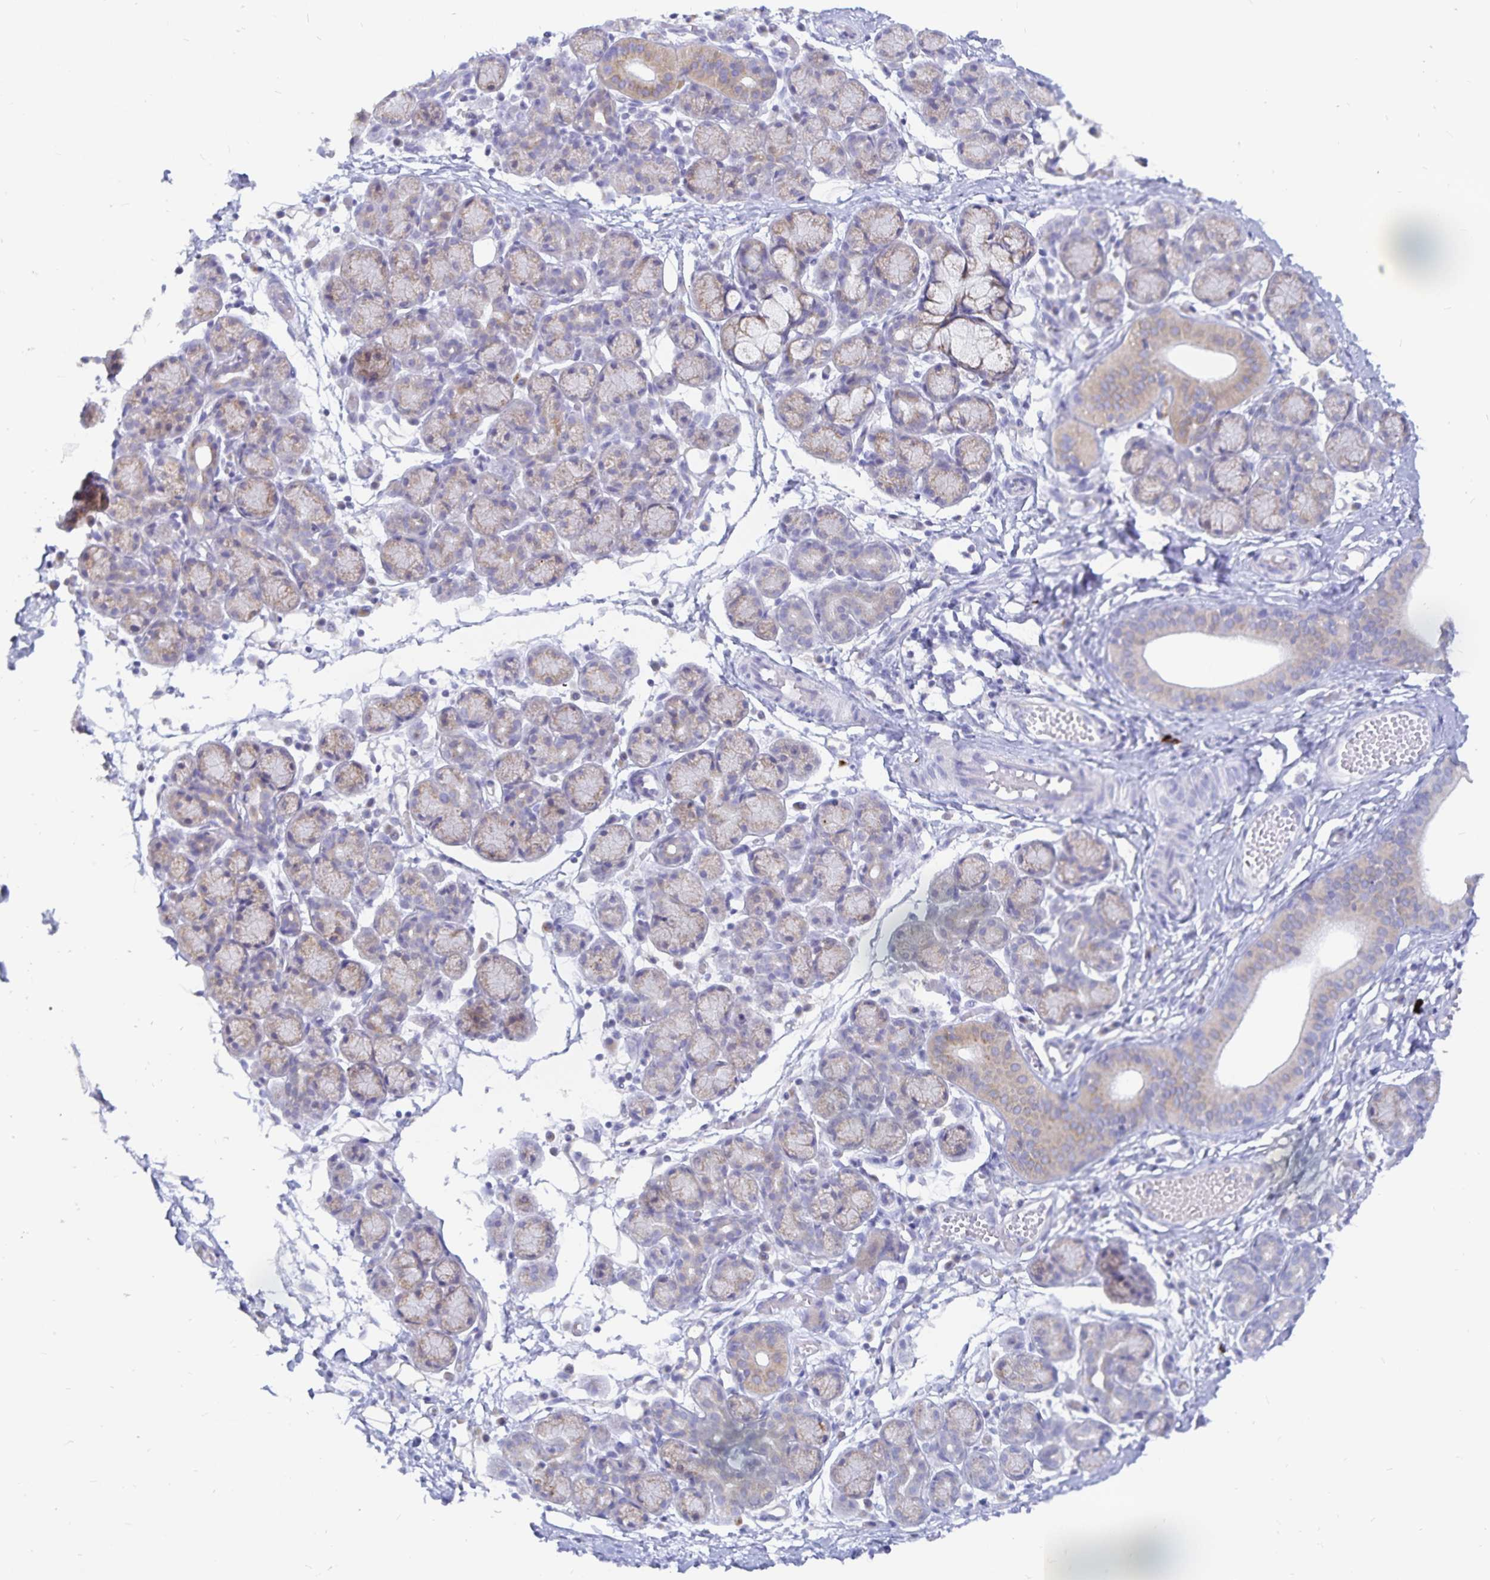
{"staining": {"intensity": "weak", "quantity": "25%-75%", "location": "cytoplasmic/membranous"}, "tissue": "salivary gland", "cell_type": "Glandular cells", "image_type": "normal", "snomed": [{"axis": "morphology", "description": "Normal tissue, NOS"}, {"axis": "morphology", "description": "Inflammation, NOS"}, {"axis": "topography", "description": "Lymph node"}, {"axis": "topography", "description": "Salivary gland"}], "caption": "Immunohistochemistry staining of unremarkable salivary gland, which exhibits low levels of weak cytoplasmic/membranous positivity in approximately 25%-75% of glandular cells indicating weak cytoplasmic/membranous protein staining. The staining was performed using DAB (brown) for protein detection and nuclei were counterstained in hematoxylin (blue).", "gene": "PKHD1", "patient": {"sex": "male", "age": 3}}